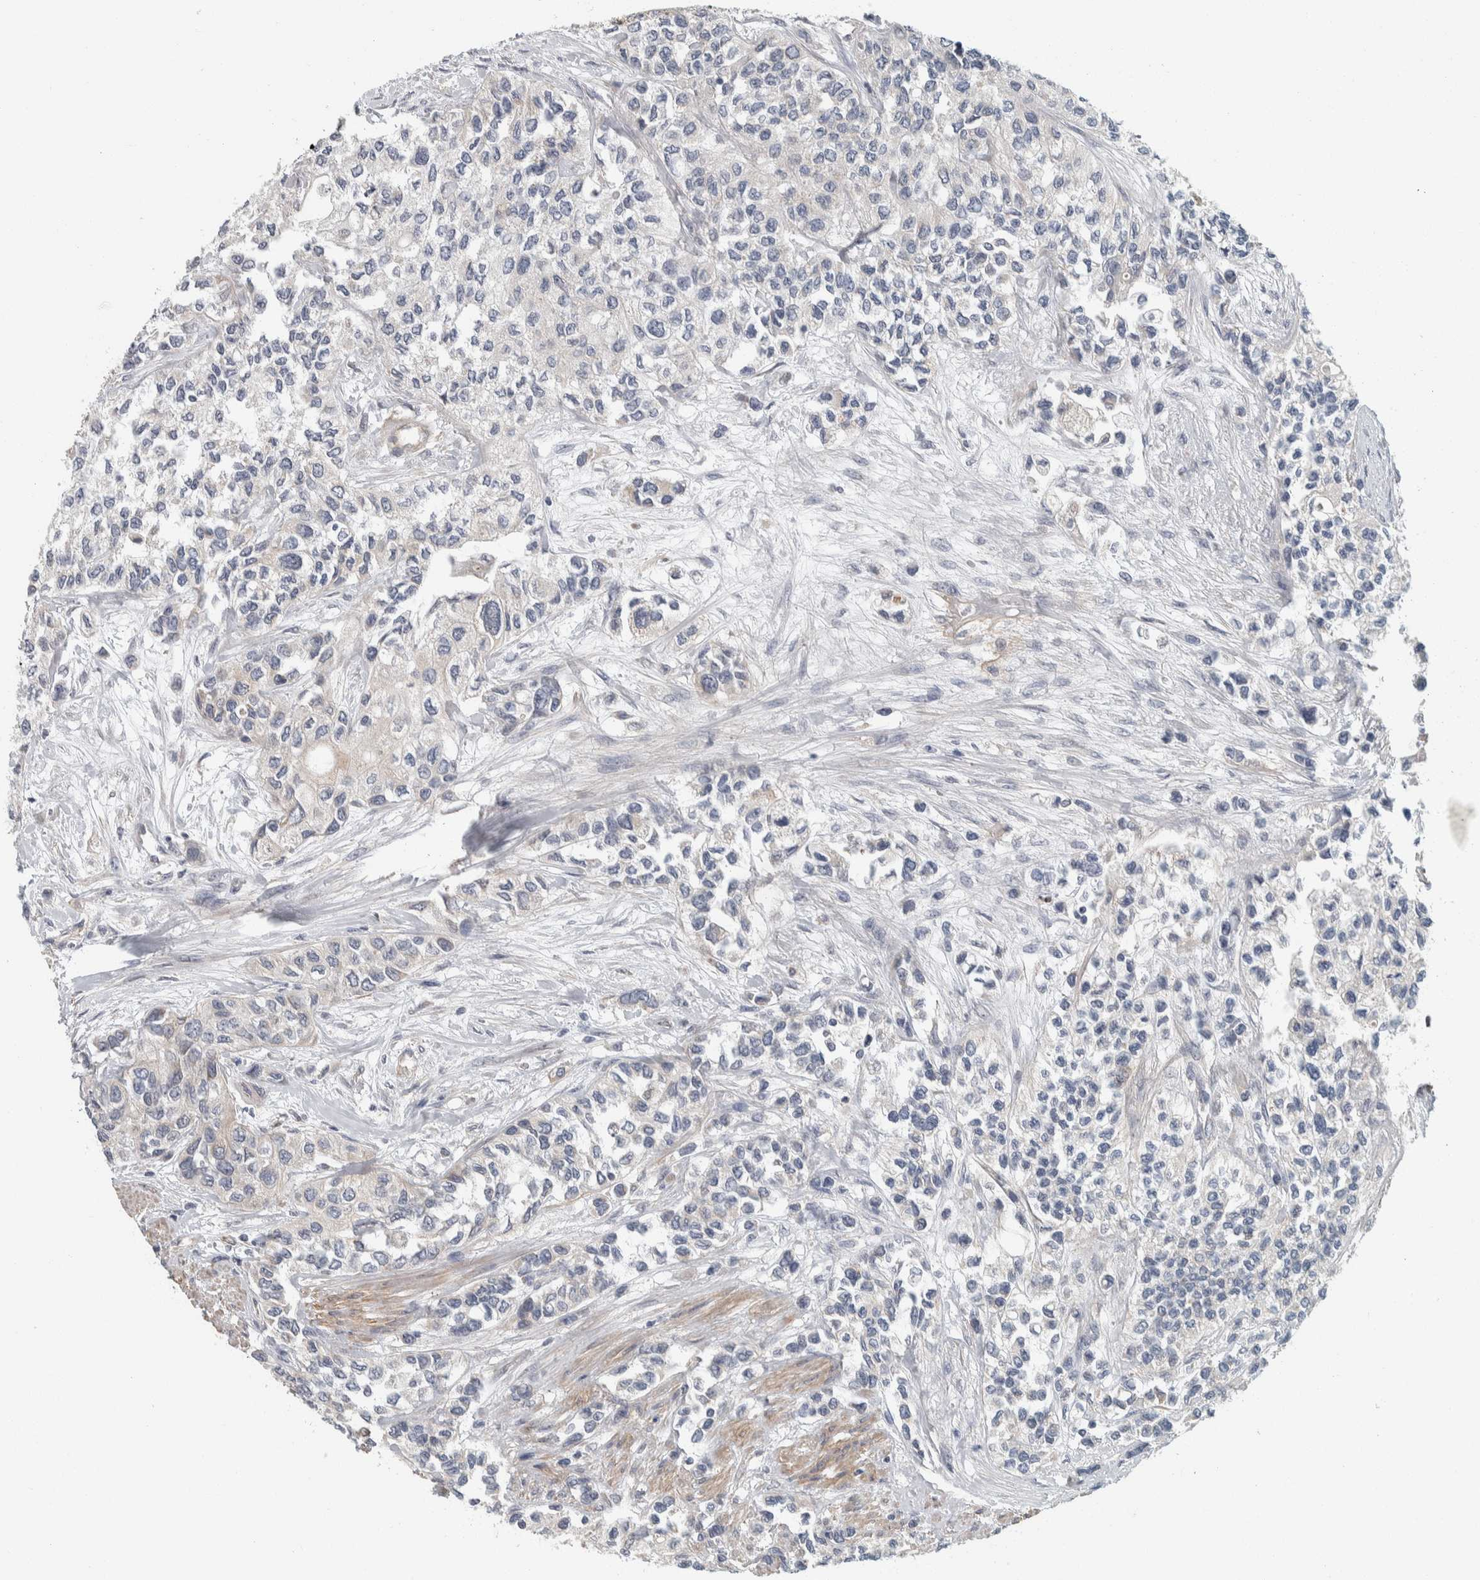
{"staining": {"intensity": "negative", "quantity": "none", "location": "none"}, "tissue": "urothelial cancer", "cell_type": "Tumor cells", "image_type": "cancer", "snomed": [{"axis": "morphology", "description": "Urothelial carcinoma, High grade"}, {"axis": "topography", "description": "Urinary bladder"}], "caption": "This is an IHC micrograph of human high-grade urothelial carcinoma. There is no positivity in tumor cells.", "gene": "KCNJ3", "patient": {"sex": "female", "age": 56}}